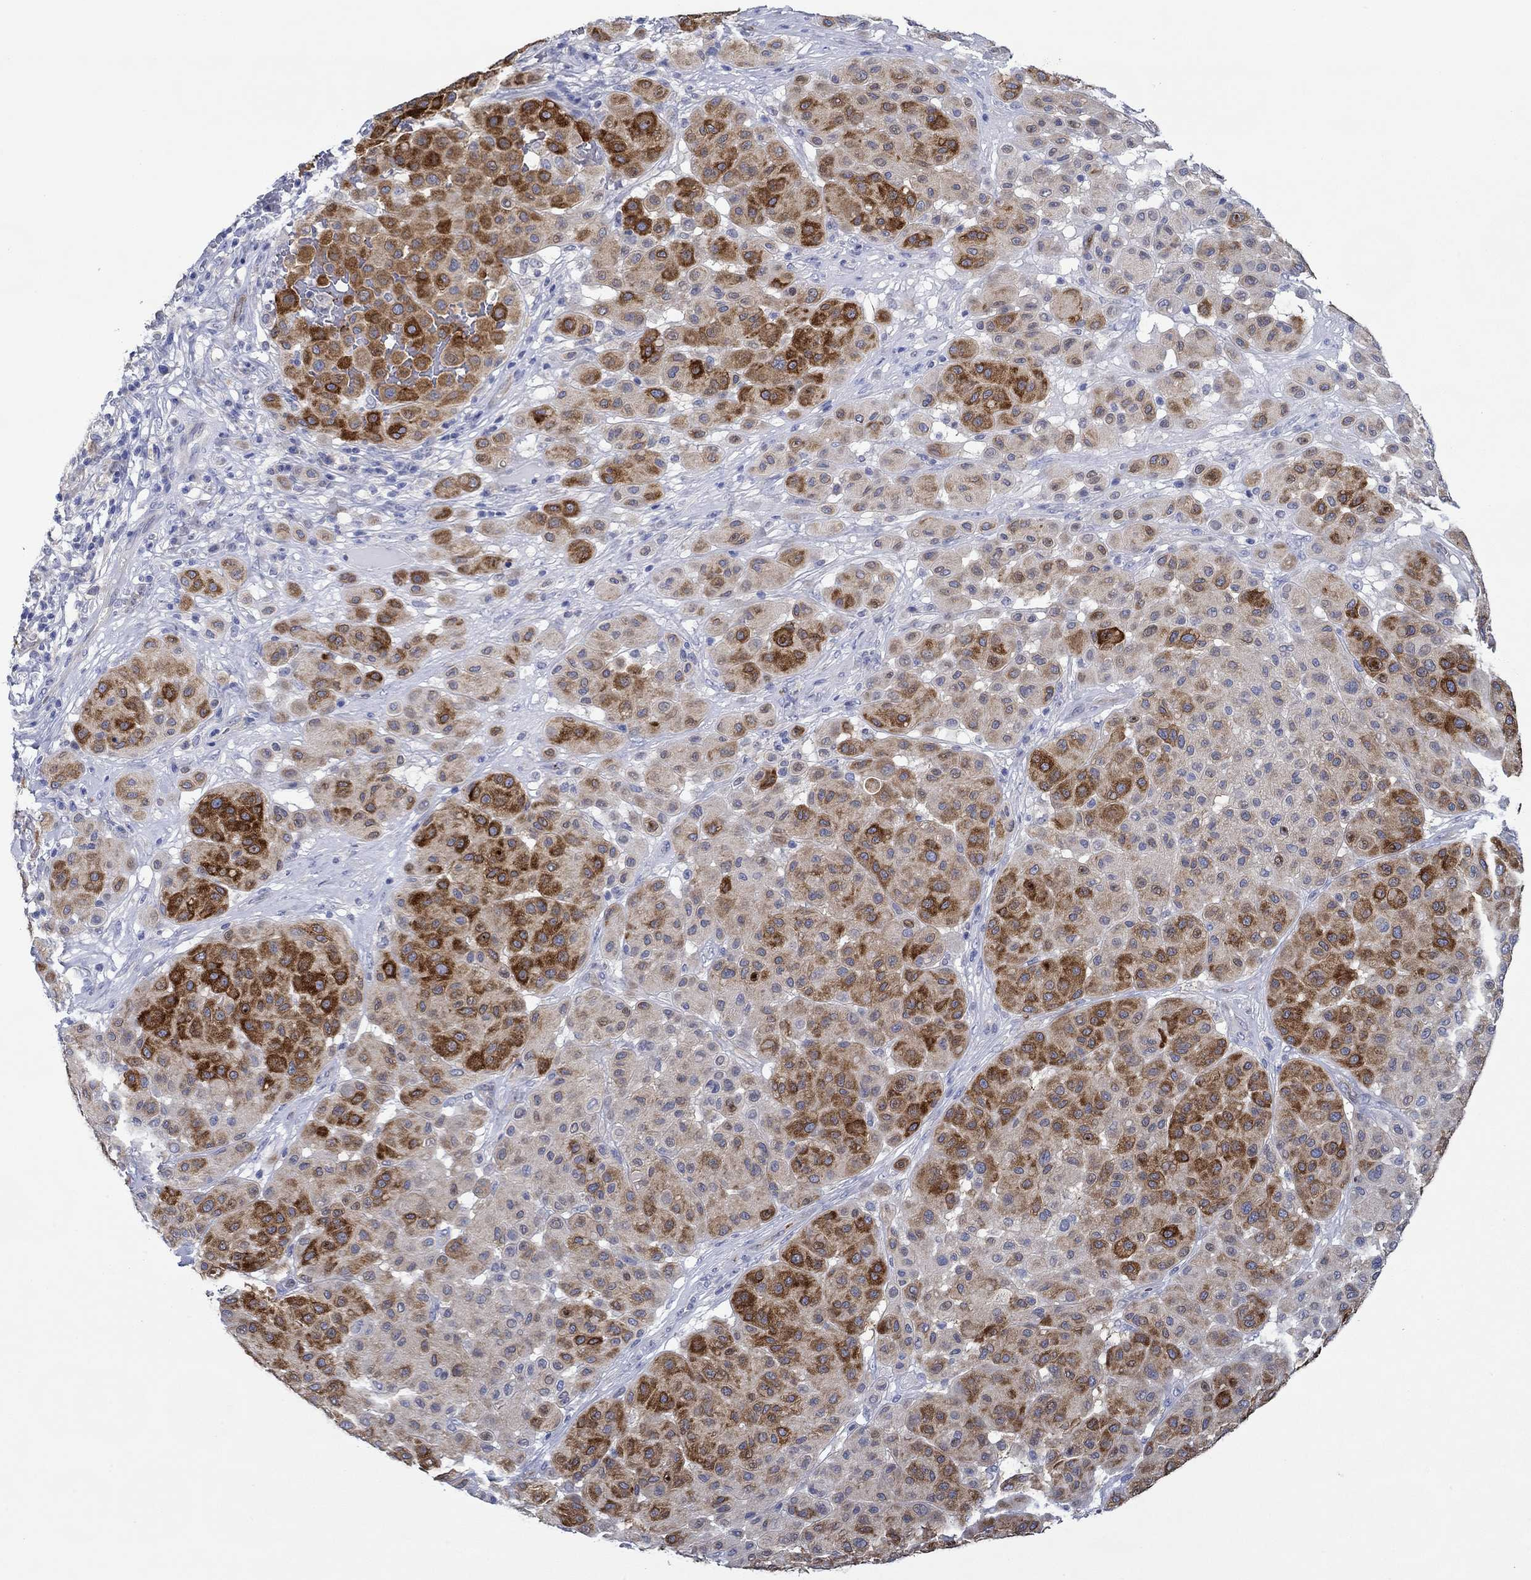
{"staining": {"intensity": "strong", "quantity": "25%-75%", "location": "cytoplasmic/membranous"}, "tissue": "melanoma", "cell_type": "Tumor cells", "image_type": "cancer", "snomed": [{"axis": "morphology", "description": "Malignant melanoma, Metastatic site"}, {"axis": "topography", "description": "Smooth muscle"}], "caption": "An IHC micrograph of tumor tissue is shown. Protein staining in brown labels strong cytoplasmic/membranous positivity in malignant melanoma (metastatic site) within tumor cells.", "gene": "SLC27A3", "patient": {"sex": "male", "age": 41}}